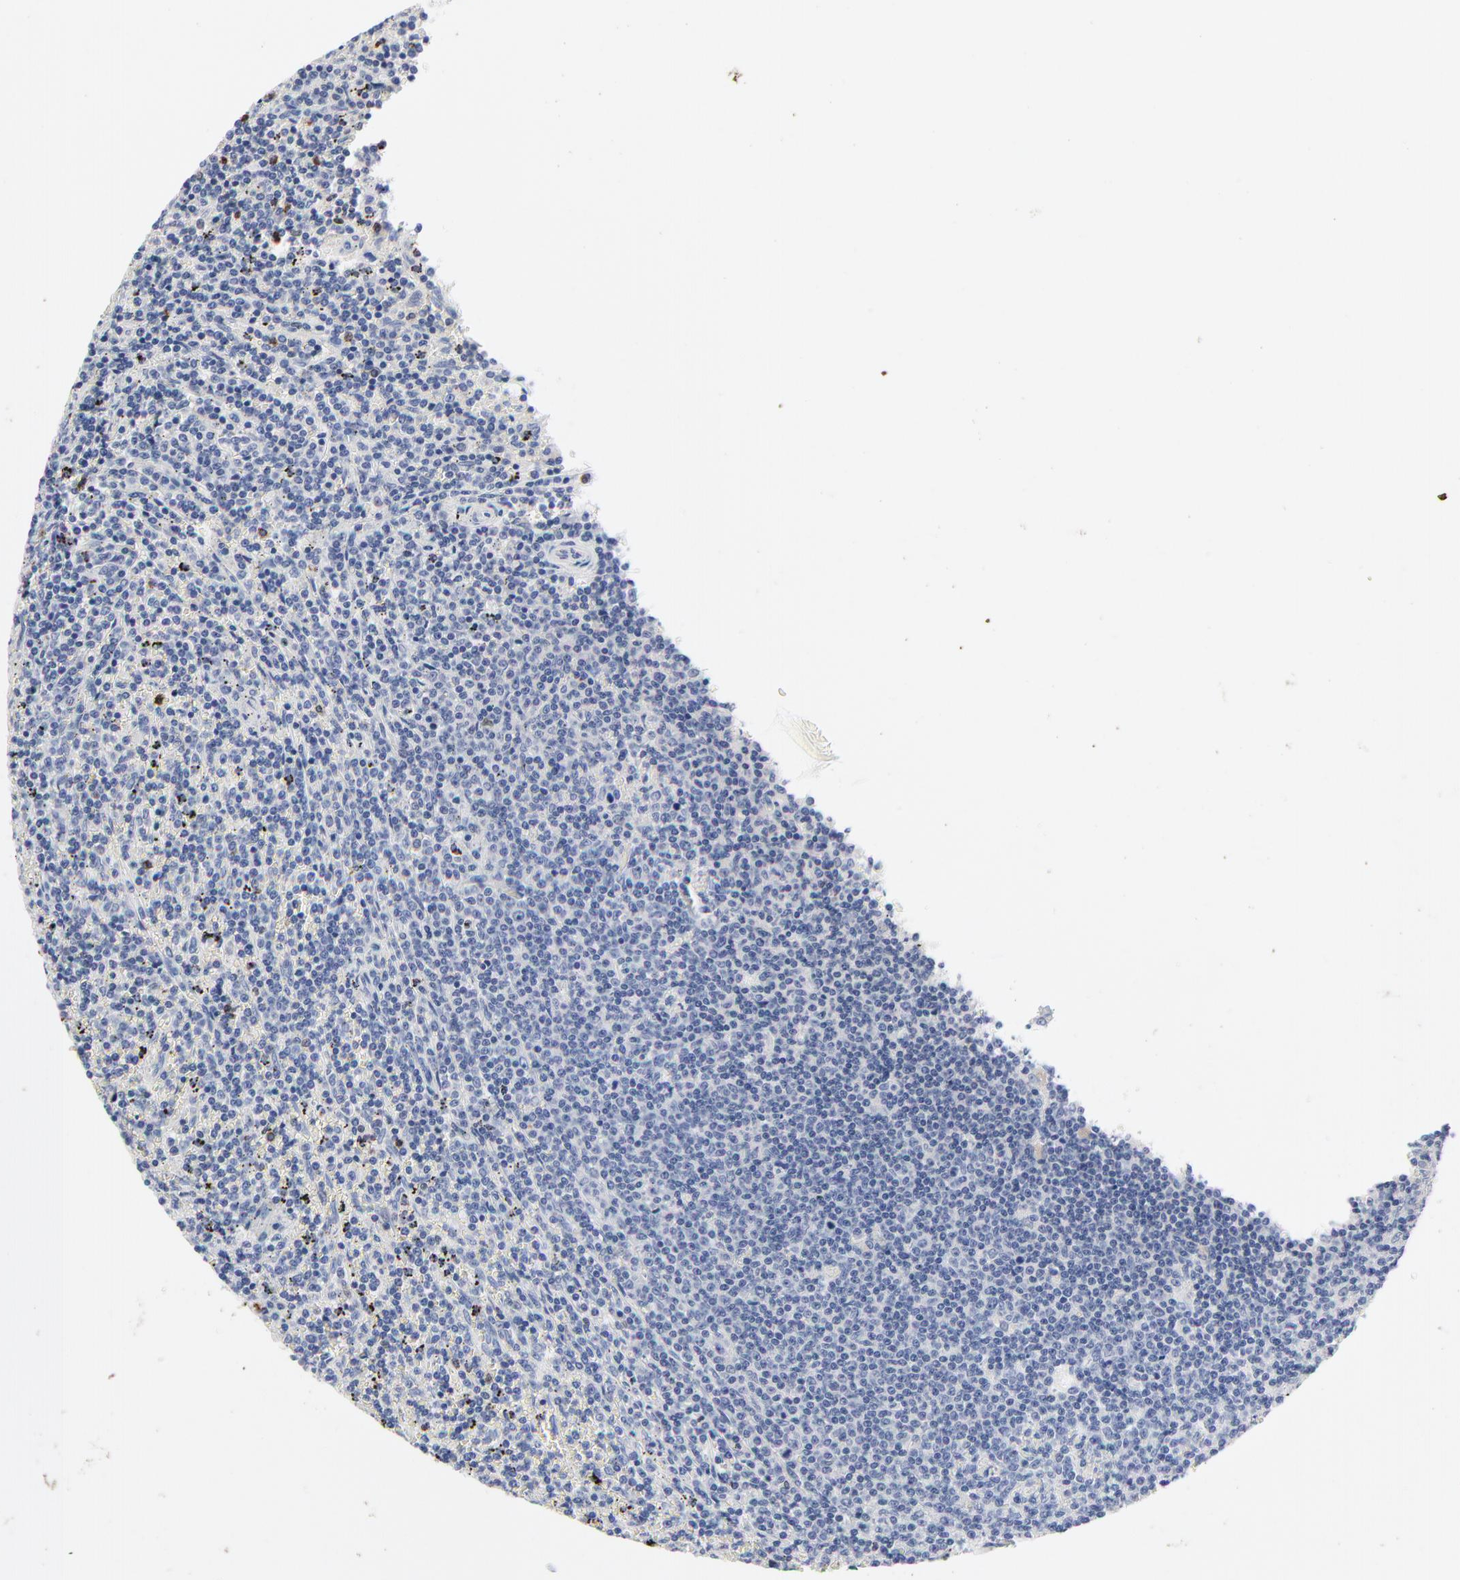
{"staining": {"intensity": "moderate", "quantity": "<25%", "location": "nuclear"}, "tissue": "lymphoma", "cell_type": "Tumor cells", "image_type": "cancer", "snomed": [{"axis": "morphology", "description": "Malignant lymphoma, non-Hodgkin's type, Low grade"}, {"axis": "topography", "description": "Spleen"}], "caption": "Immunohistochemical staining of low-grade malignant lymphoma, non-Hodgkin's type displays low levels of moderate nuclear staining in approximately <25% of tumor cells.", "gene": "AADAC", "patient": {"sex": "female", "age": 50}}